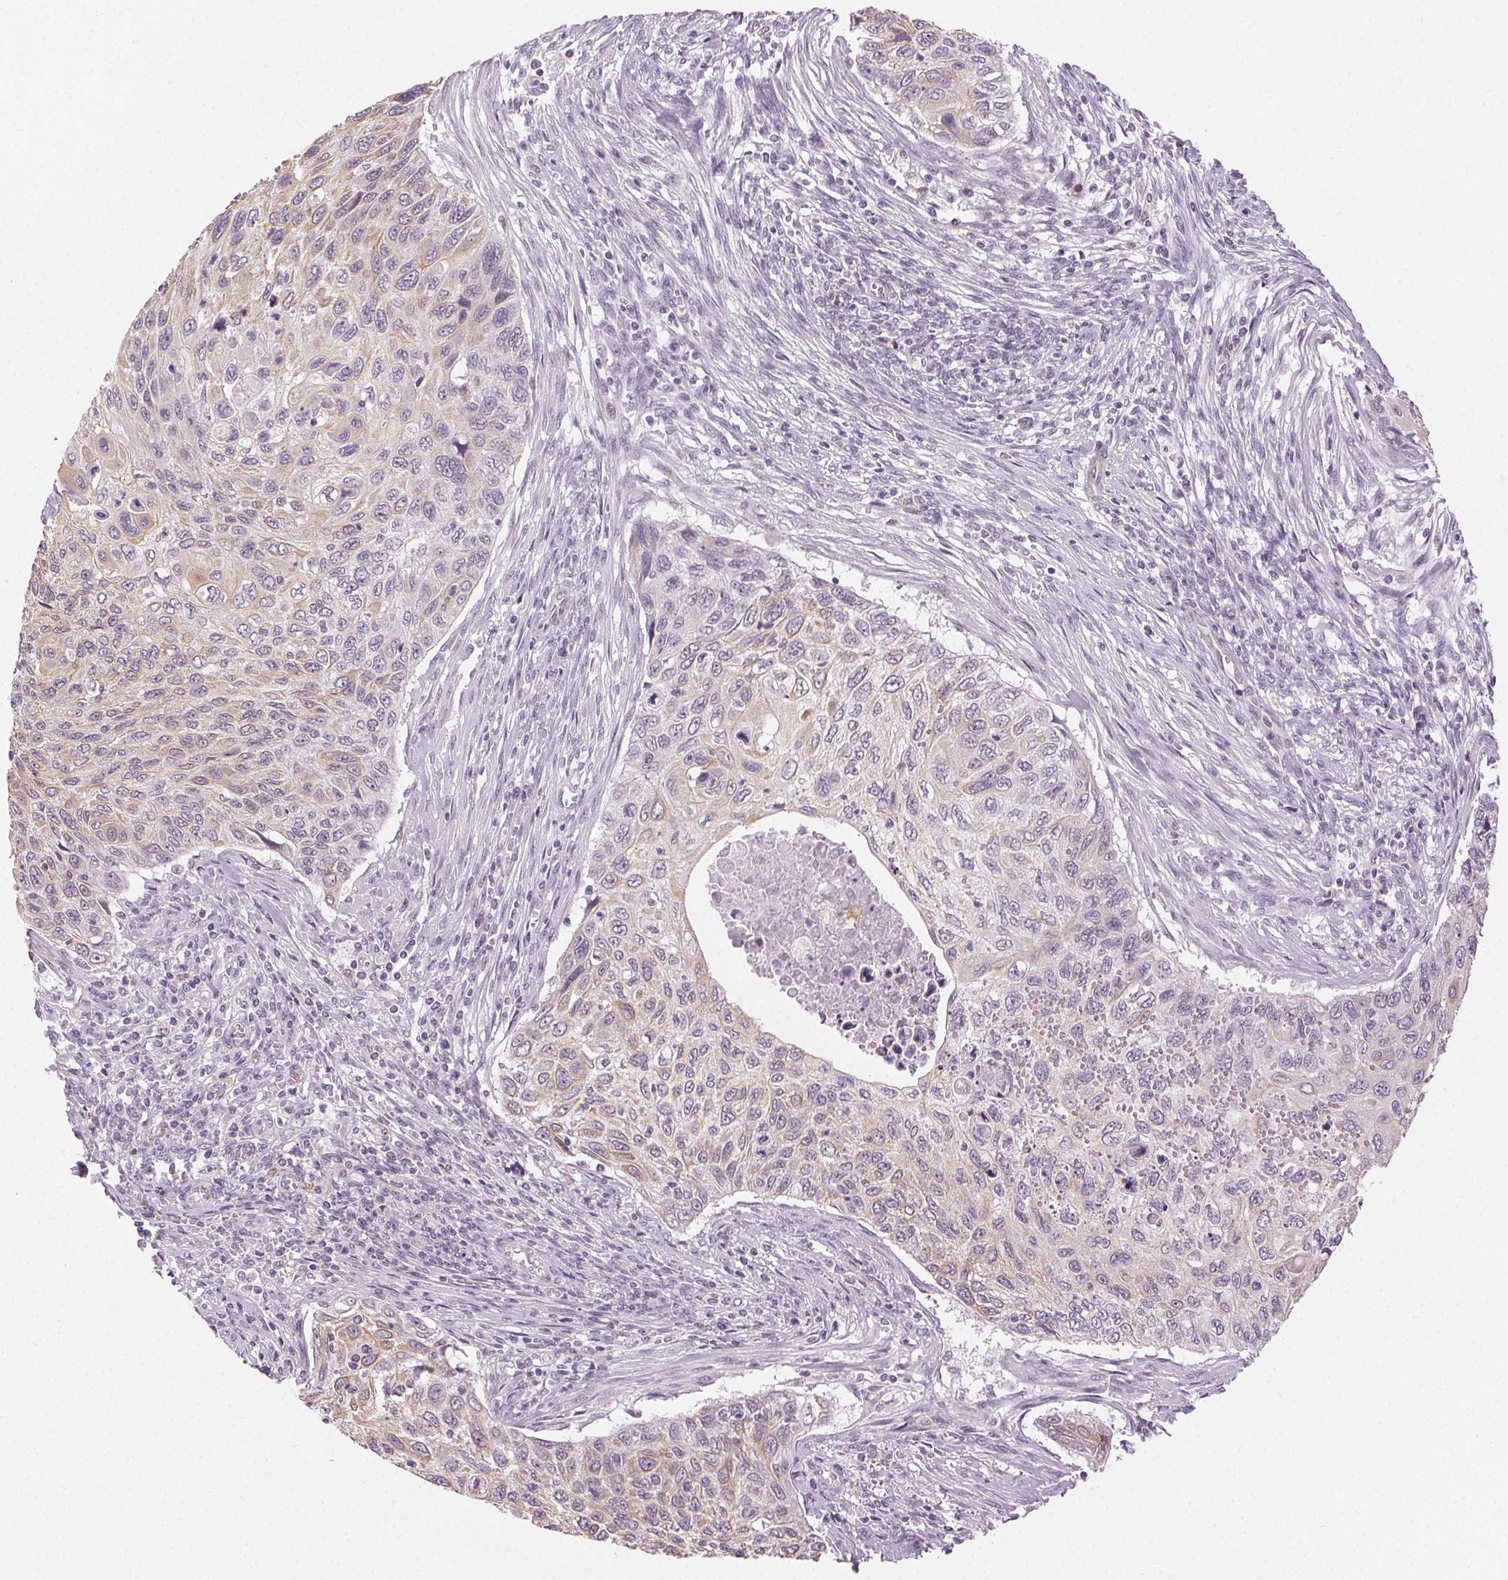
{"staining": {"intensity": "weak", "quantity": "<25%", "location": "cytoplasmic/membranous"}, "tissue": "cervical cancer", "cell_type": "Tumor cells", "image_type": "cancer", "snomed": [{"axis": "morphology", "description": "Squamous cell carcinoma, NOS"}, {"axis": "topography", "description": "Cervix"}], "caption": "Immunohistochemistry micrograph of cervical cancer stained for a protein (brown), which shows no positivity in tumor cells.", "gene": "AIF1L", "patient": {"sex": "female", "age": 70}}